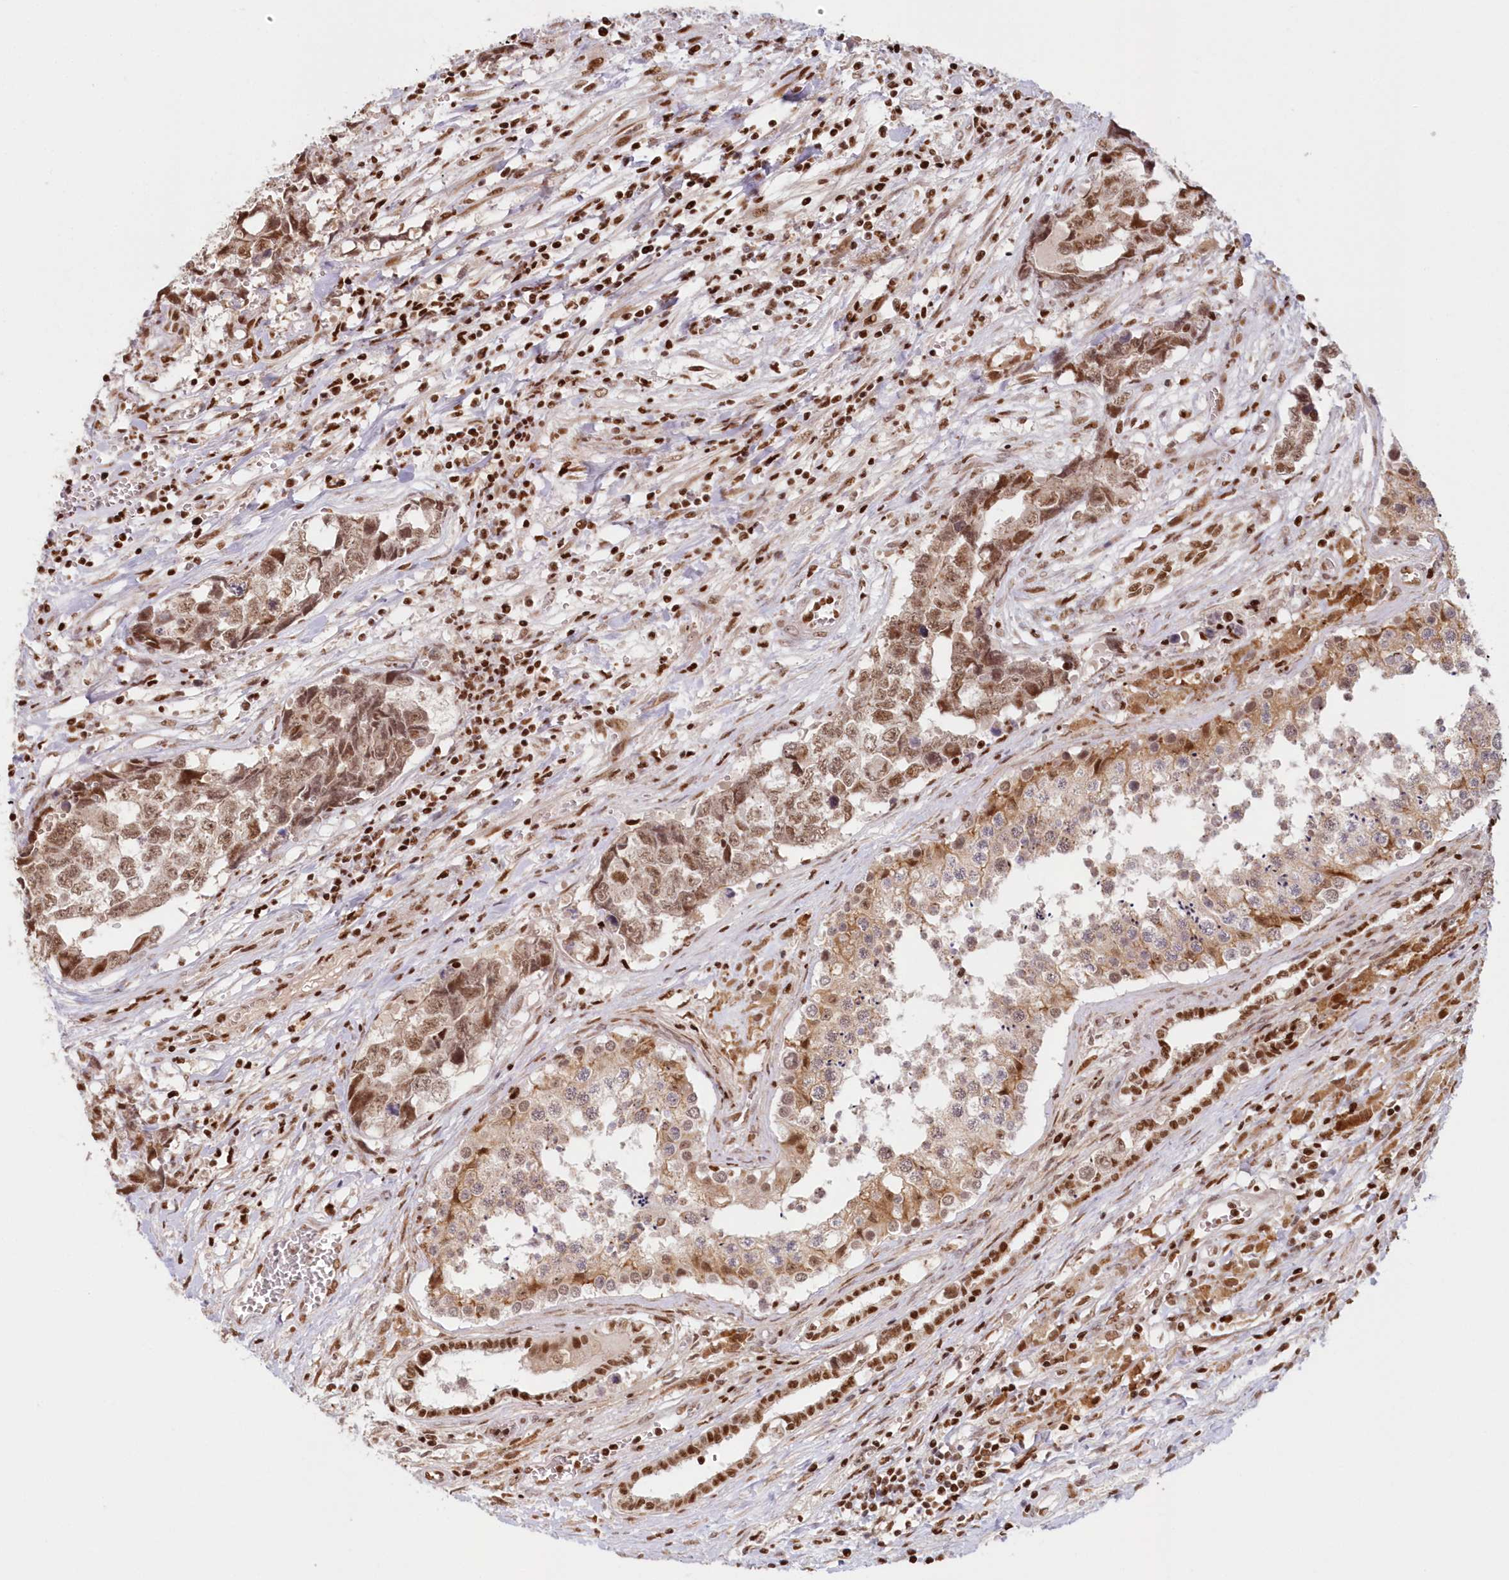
{"staining": {"intensity": "moderate", "quantity": ">75%", "location": "nuclear"}, "tissue": "testis cancer", "cell_type": "Tumor cells", "image_type": "cancer", "snomed": [{"axis": "morphology", "description": "Carcinoma, Embryonal, NOS"}, {"axis": "topography", "description": "Testis"}], "caption": "About >75% of tumor cells in testis cancer (embryonal carcinoma) display moderate nuclear protein staining as visualized by brown immunohistochemical staining.", "gene": "POLR2B", "patient": {"sex": "male", "age": 31}}